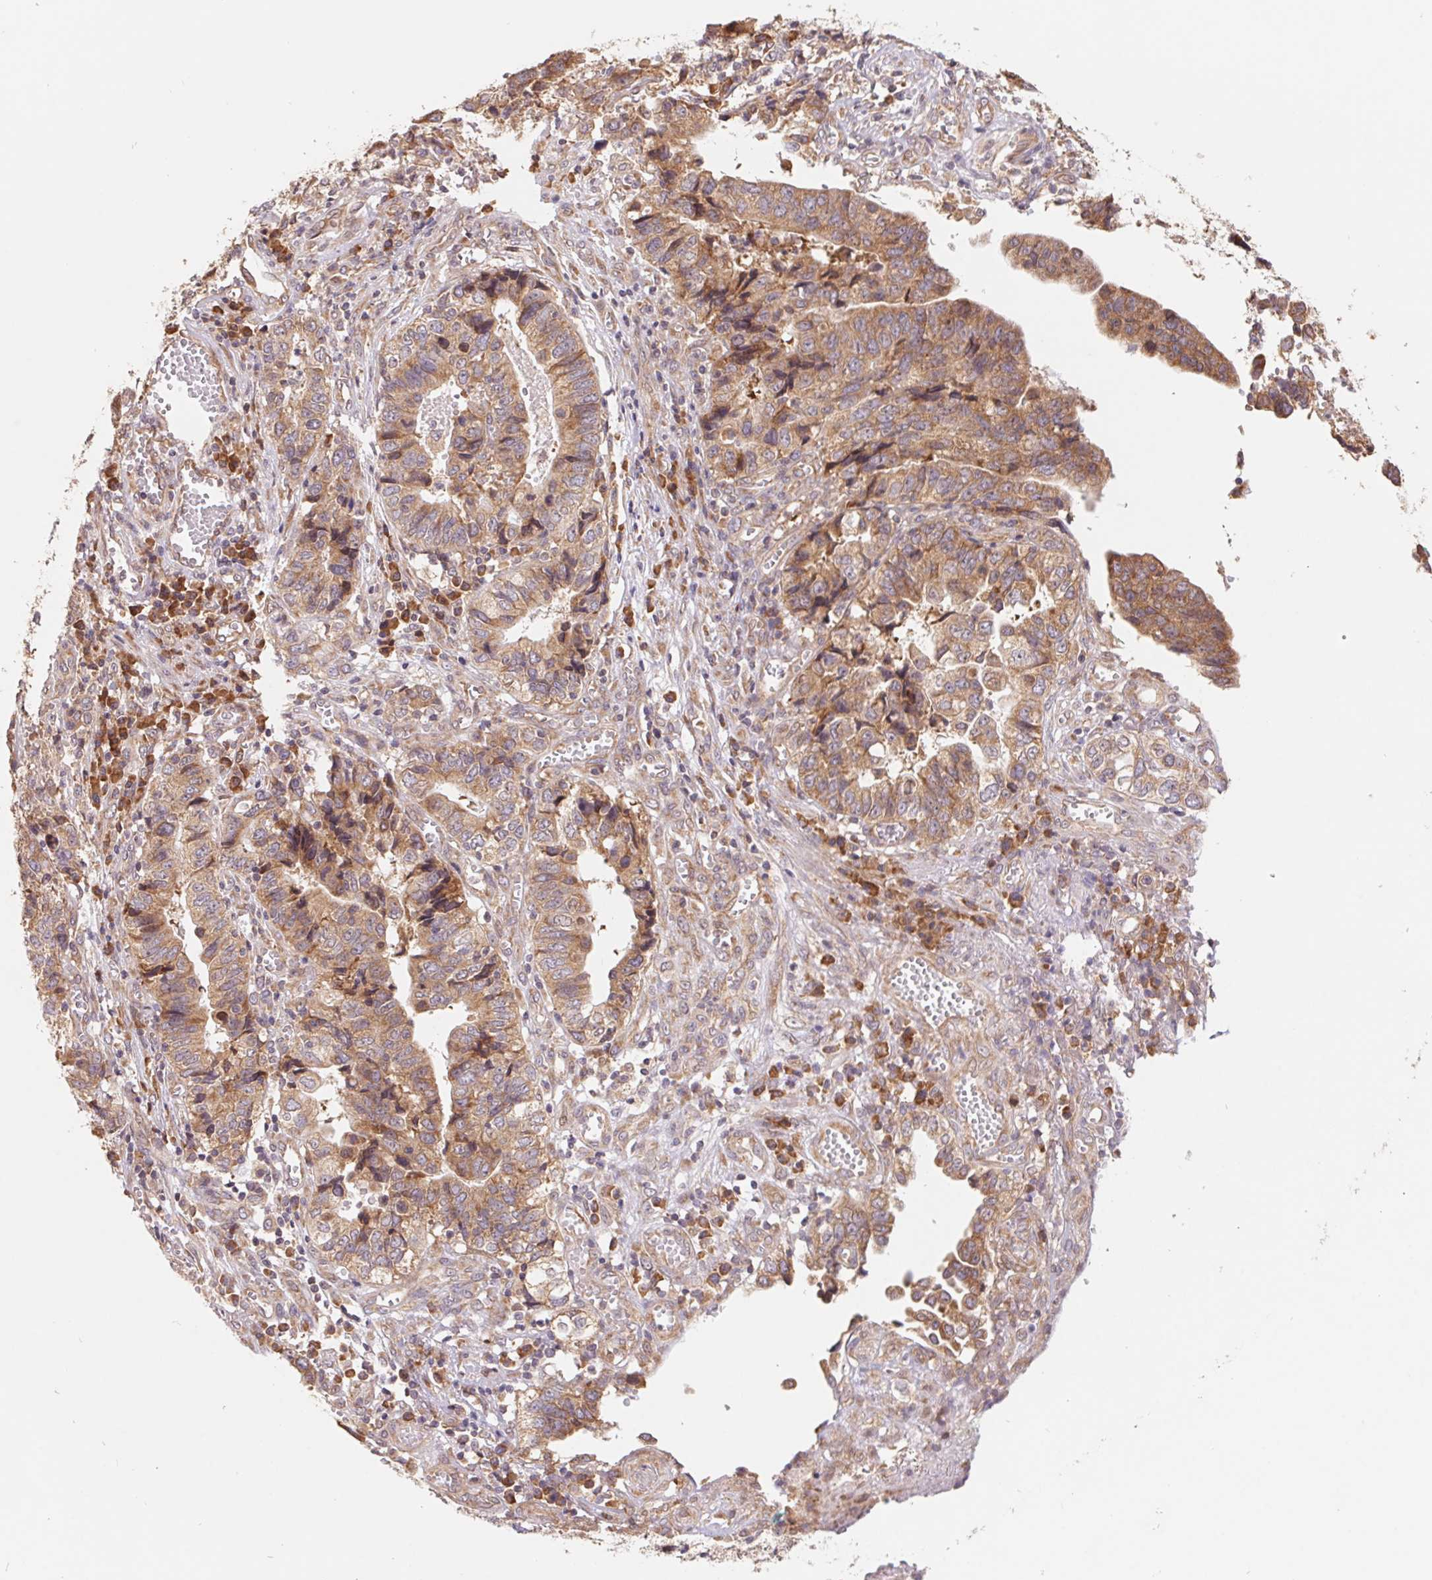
{"staining": {"intensity": "weak", "quantity": ">75%", "location": "cytoplasmic/membranous"}, "tissue": "stomach cancer", "cell_type": "Tumor cells", "image_type": "cancer", "snomed": [{"axis": "morphology", "description": "Adenocarcinoma, NOS"}, {"axis": "topography", "description": "Stomach, upper"}], "caption": "Immunohistochemistry of adenocarcinoma (stomach) displays low levels of weak cytoplasmic/membranous staining in about >75% of tumor cells.", "gene": "RPL27A", "patient": {"sex": "female", "age": 67}}